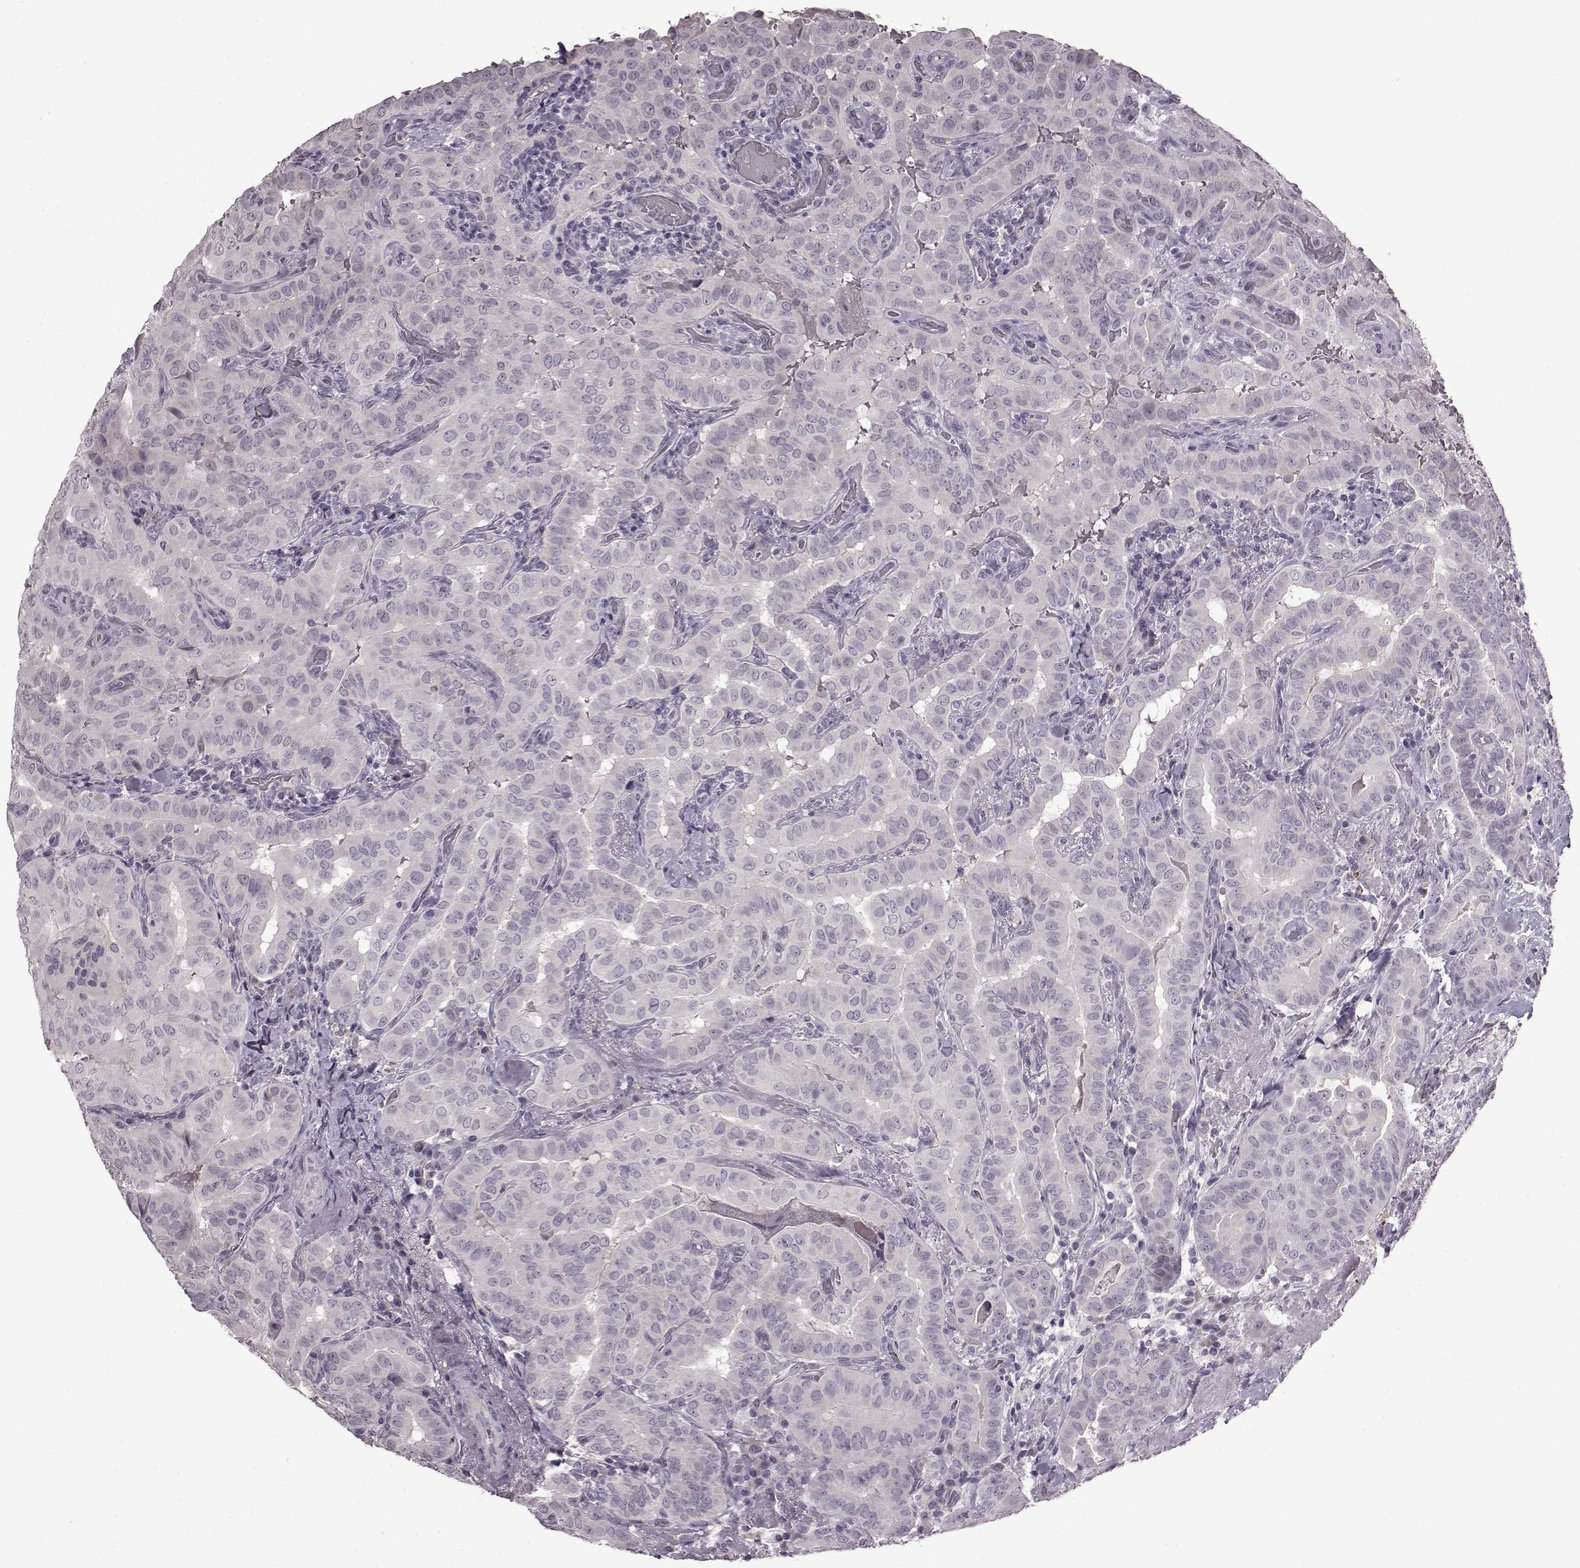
{"staining": {"intensity": "negative", "quantity": "none", "location": "none"}, "tissue": "thyroid cancer", "cell_type": "Tumor cells", "image_type": "cancer", "snomed": [{"axis": "morphology", "description": "Papillary adenocarcinoma, NOS"}, {"axis": "morphology", "description": "Papillary adenoma metastatic"}, {"axis": "topography", "description": "Thyroid gland"}], "caption": "Tumor cells show no significant protein expression in thyroid cancer.", "gene": "LHB", "patient": {"sex": "female", "age": 50}}